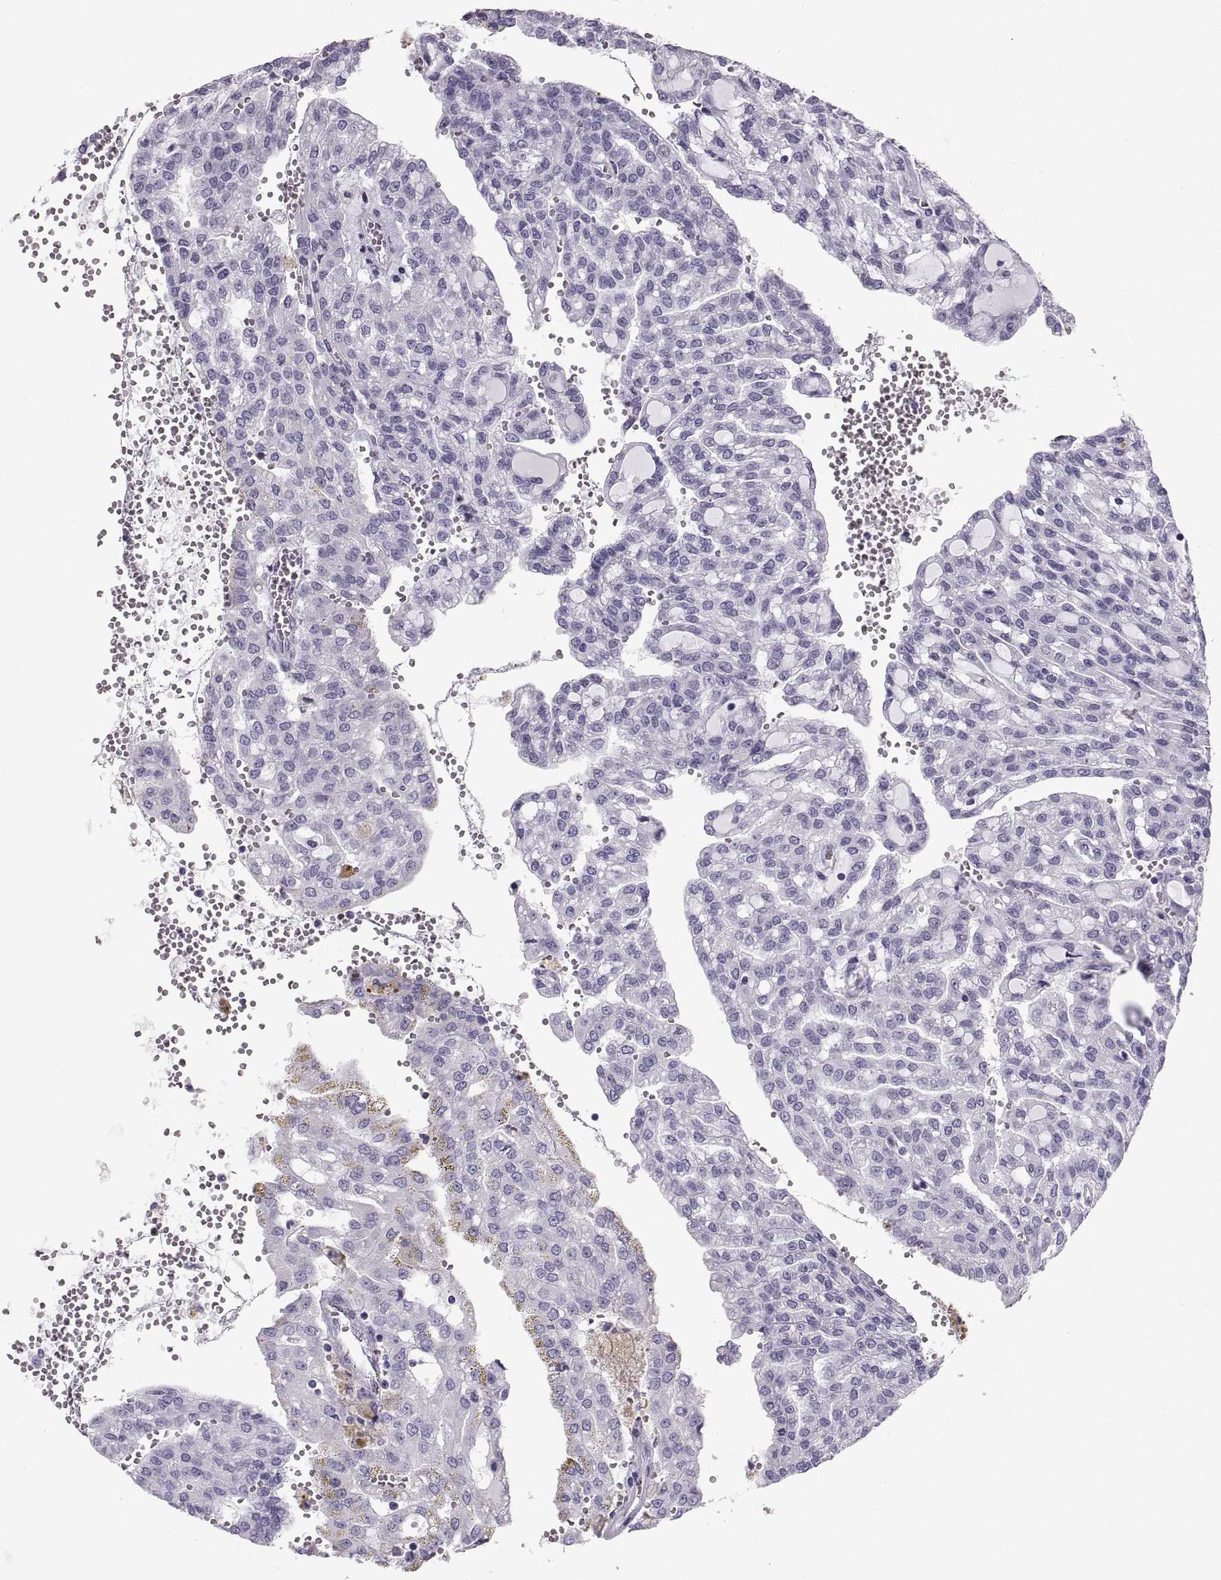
{"staining": {"intensity": "negative", "quantity": "none", "location": "none"}, "tissue": "renal cancer", "cell_type": "Tumor cells", "image_type": "cancer", "snomed": [{"axis": "morphology", "description": "Adenocarcinoma, NOS"}, {"axis": "topography", "description": "Kidney"}], "caption": "DAB immunohistochemical staining of renal cancer demonstrates no significant expression in tumor cells.", "gene": "SLC22A6", "patient": {"sex": "male", "age": 63}}